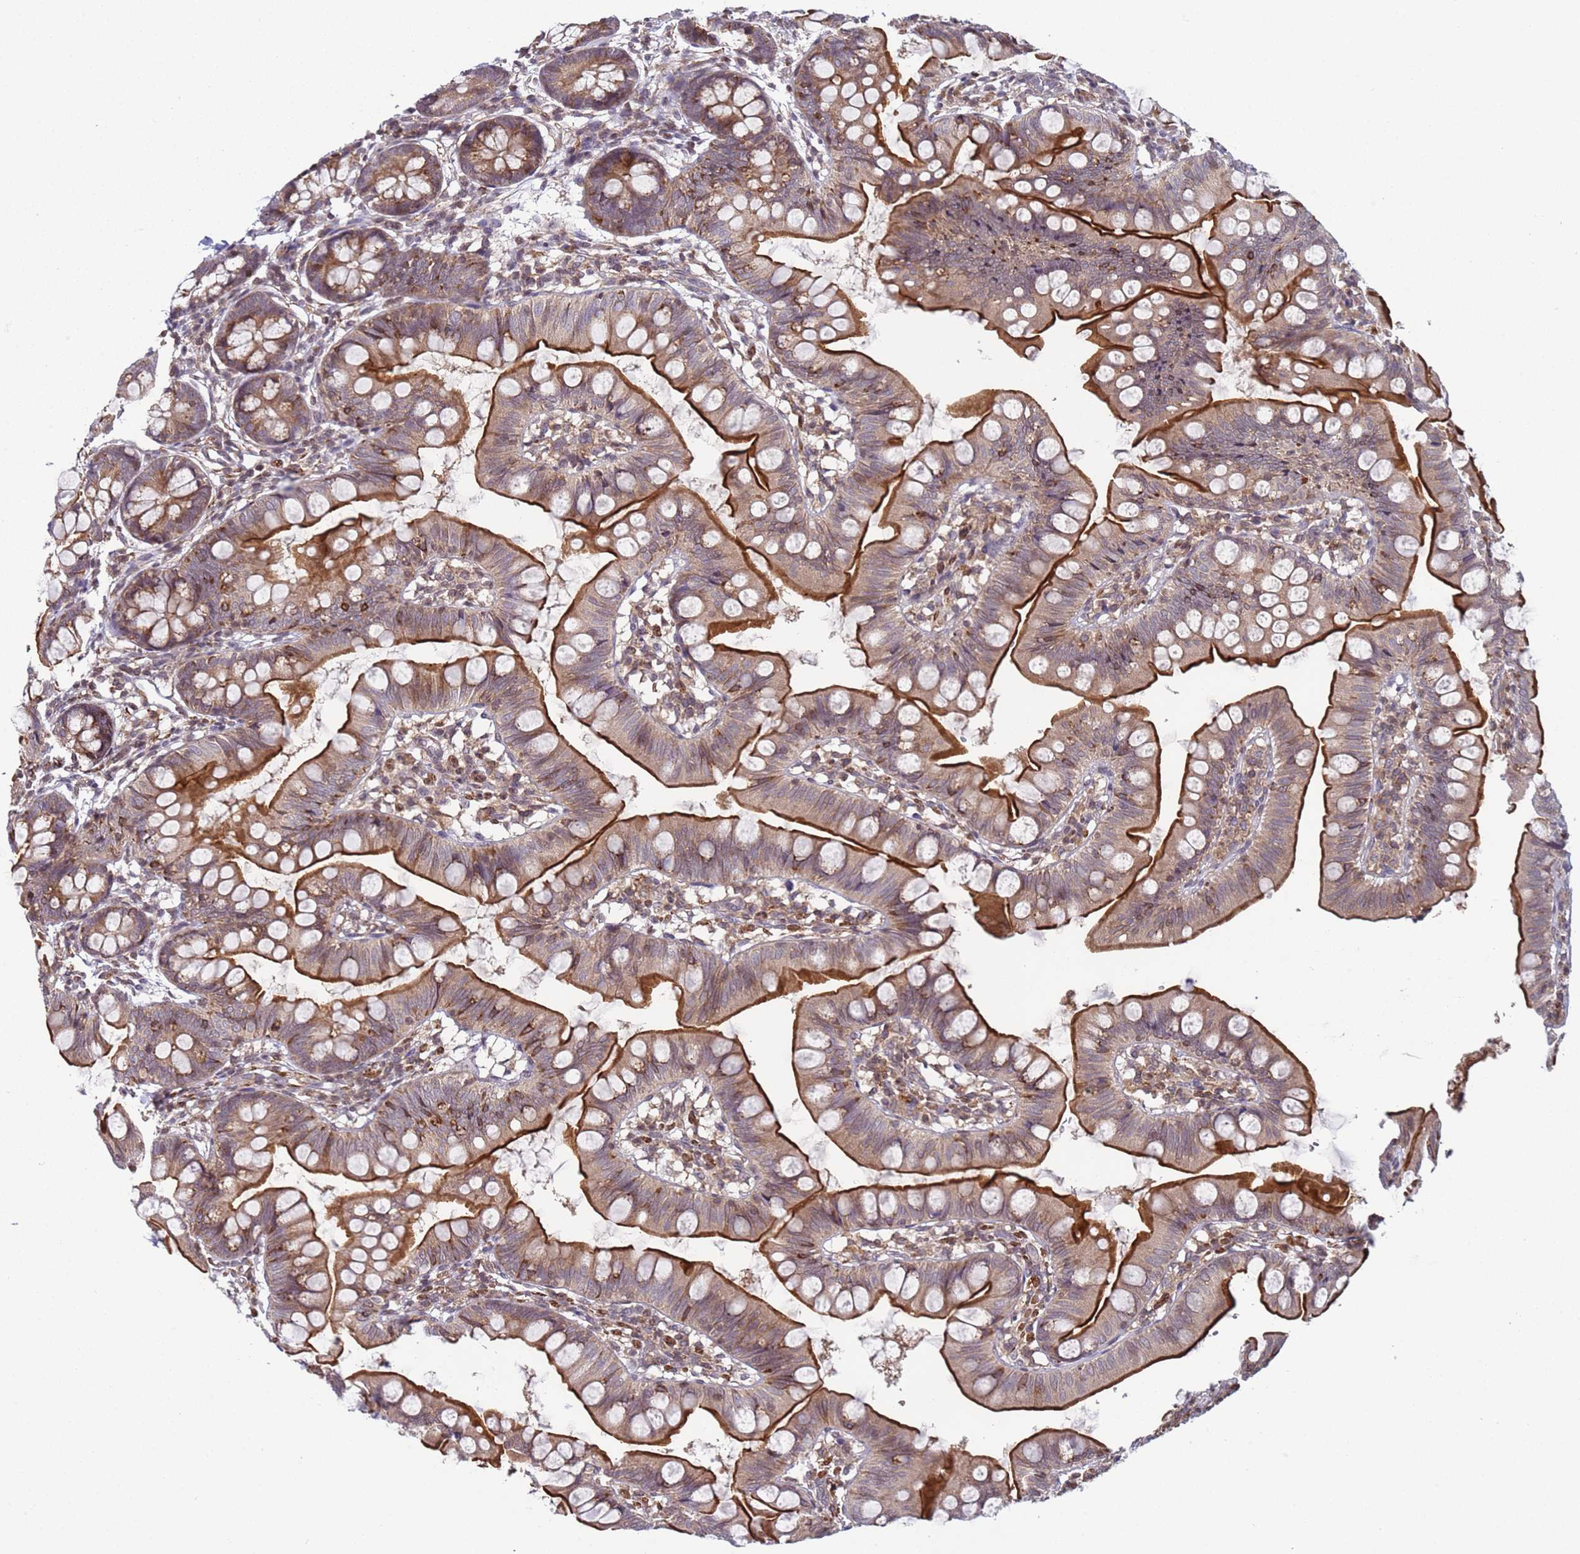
{"staining": {"intensity": "strong", "quantity": "25%-75%", "location": "cytoplasmic/membranous"}, "tissue": "small intestine", "cell_type": "Glandular cells", "image_type": "normal", "snomed": [{"axis": "morphology", "description": "Normal tissue, NOS"}, {"axis": "topography", "description": "Small intestine"}], "caption": "Brown immunohistochemical staining in benign human small intestine displays strong cytoplasmic/membranous positivity in about 25%-75% of glandular cells.", "gene": "SNAPC4", "patient": {"sex": "male", "age": 7}}